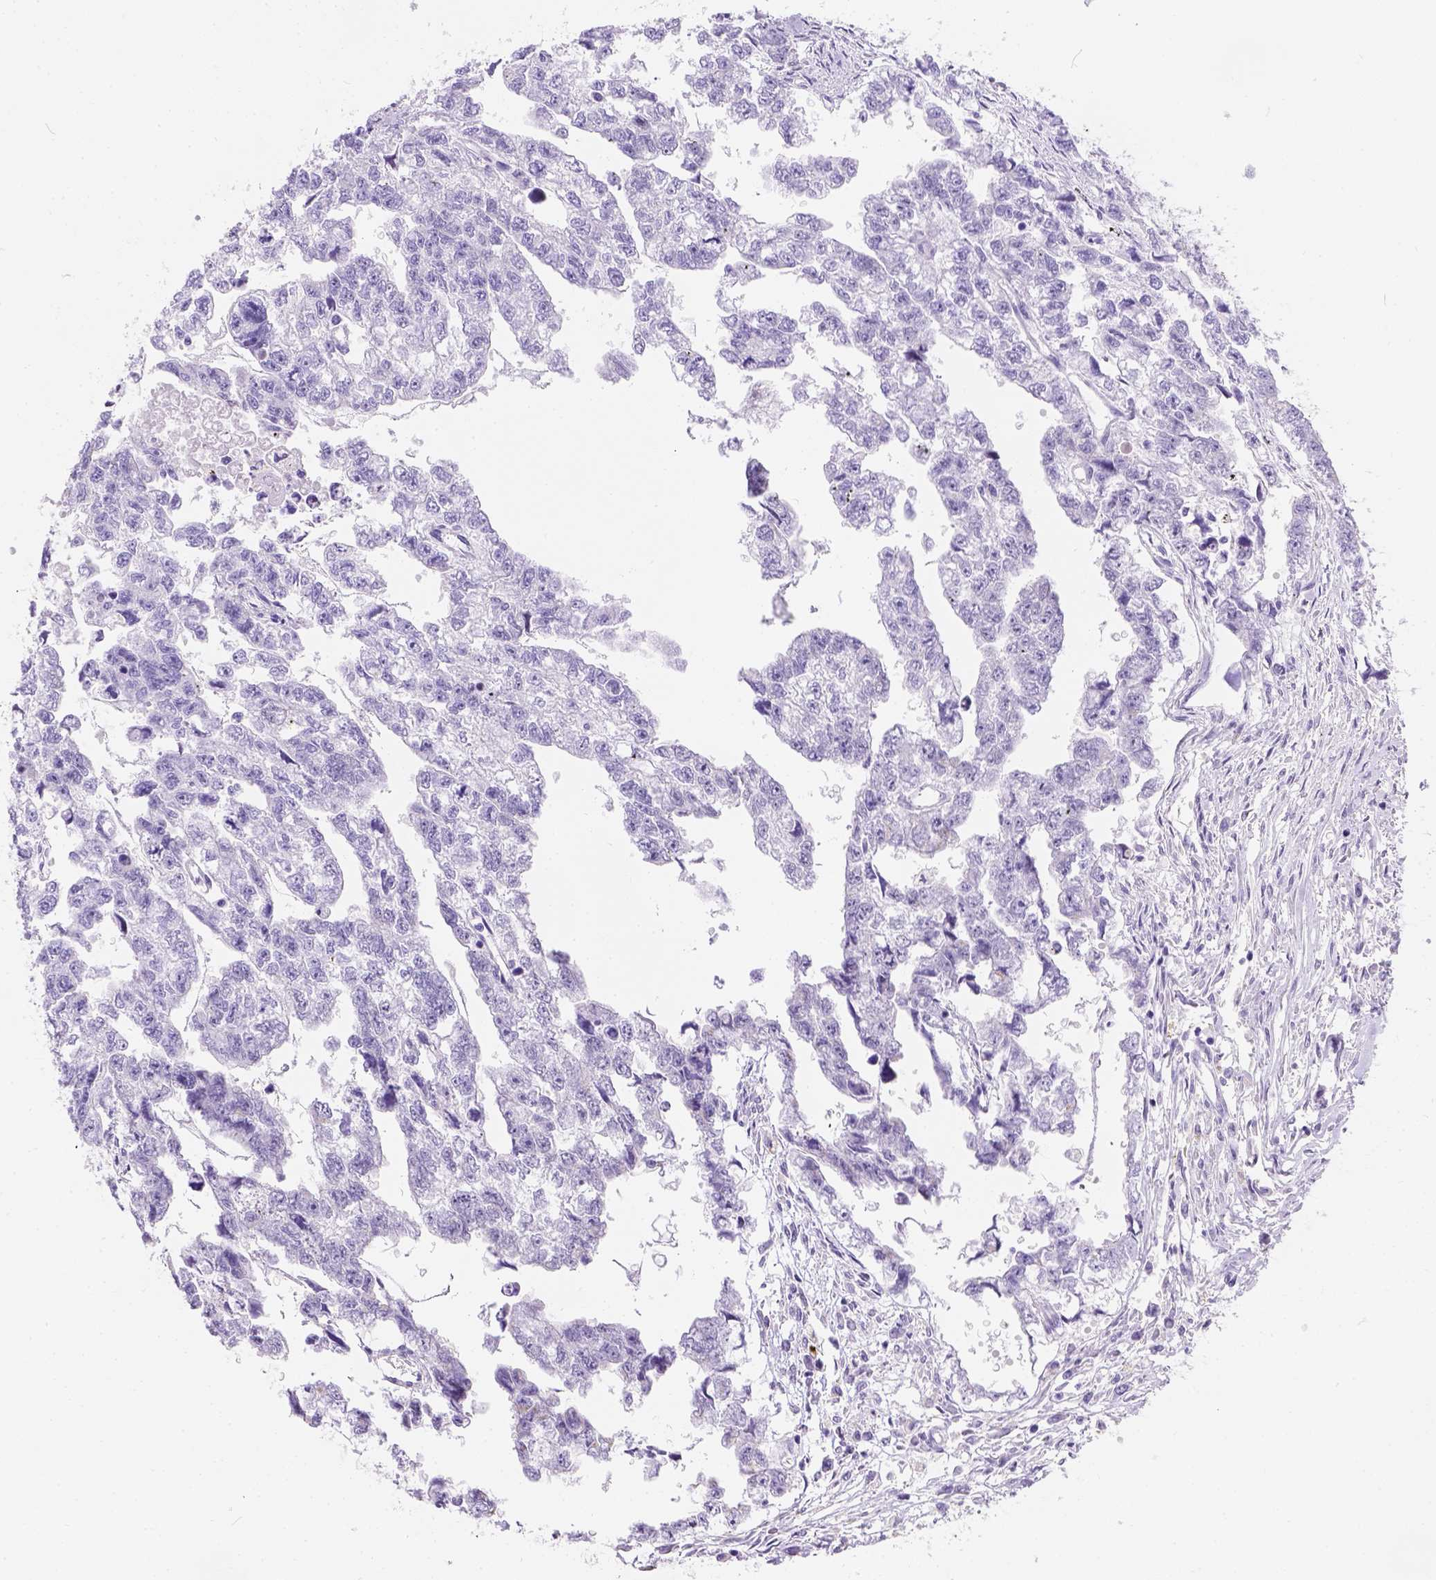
{"staining": {"intensity": "negative", "quantity": "none", "location": "none"}, "tissue": "testis cancer", "cell_type": "Tumor cells", "image_type": "cancer", "snomed": [{"axis": "morphology", "description": "Carcinoma, Embryonal, NOS"}, {"axis": "morphology", "description": "Teratoma, malignant, NOS"}, {"axis": "topography", "description": "Testis"}], "caption": "This histopathology image is of testis embryonal carcinoma stained with IHC to label a protein in brown with the nuclei are counter-stained blue. There is no staining in tumor cells.", "gene": "PHF7", "patient": {"sex": "male", "age": 44}}